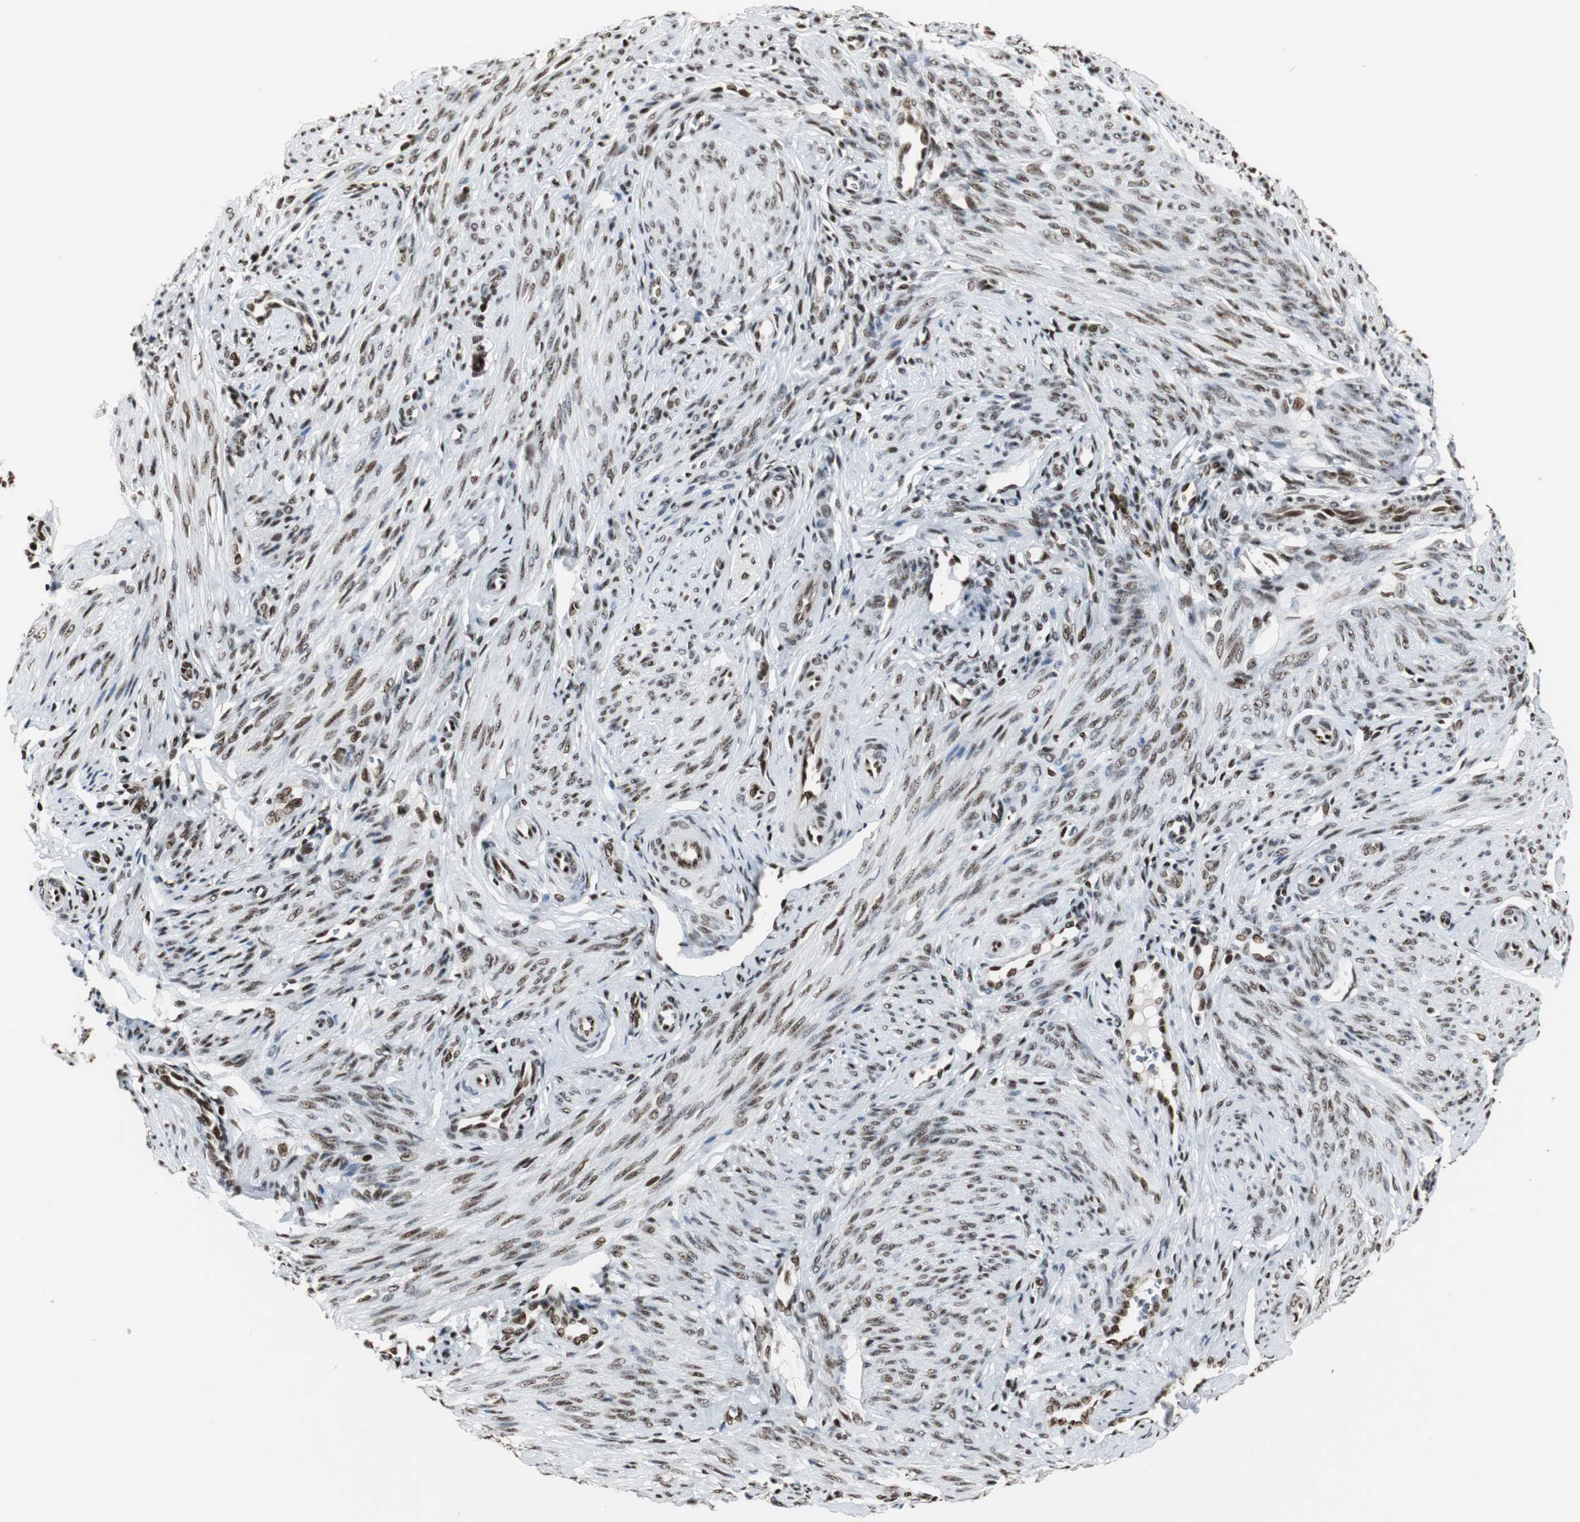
{"staining": {"intensity": "strong", "quantity": ">75%", "location": "nuclear"}, "tissue": "endometrium", "cell_type": "Cells in endometrial stroma", "image_type": "normal", "snomed": [{"axis": "morphology", "description": "Normal tissue, NOS"}, {"axis": "topography", "description": "Endometrium"}], "caption": "This photomicrograph shows immunohistochemistry staining of benign endometrium, with high strong nuclear positivity in about >75% of cells in endometrial stroma.", "gene": "PARN", "patient": {"sex": "female", "age": 27}}